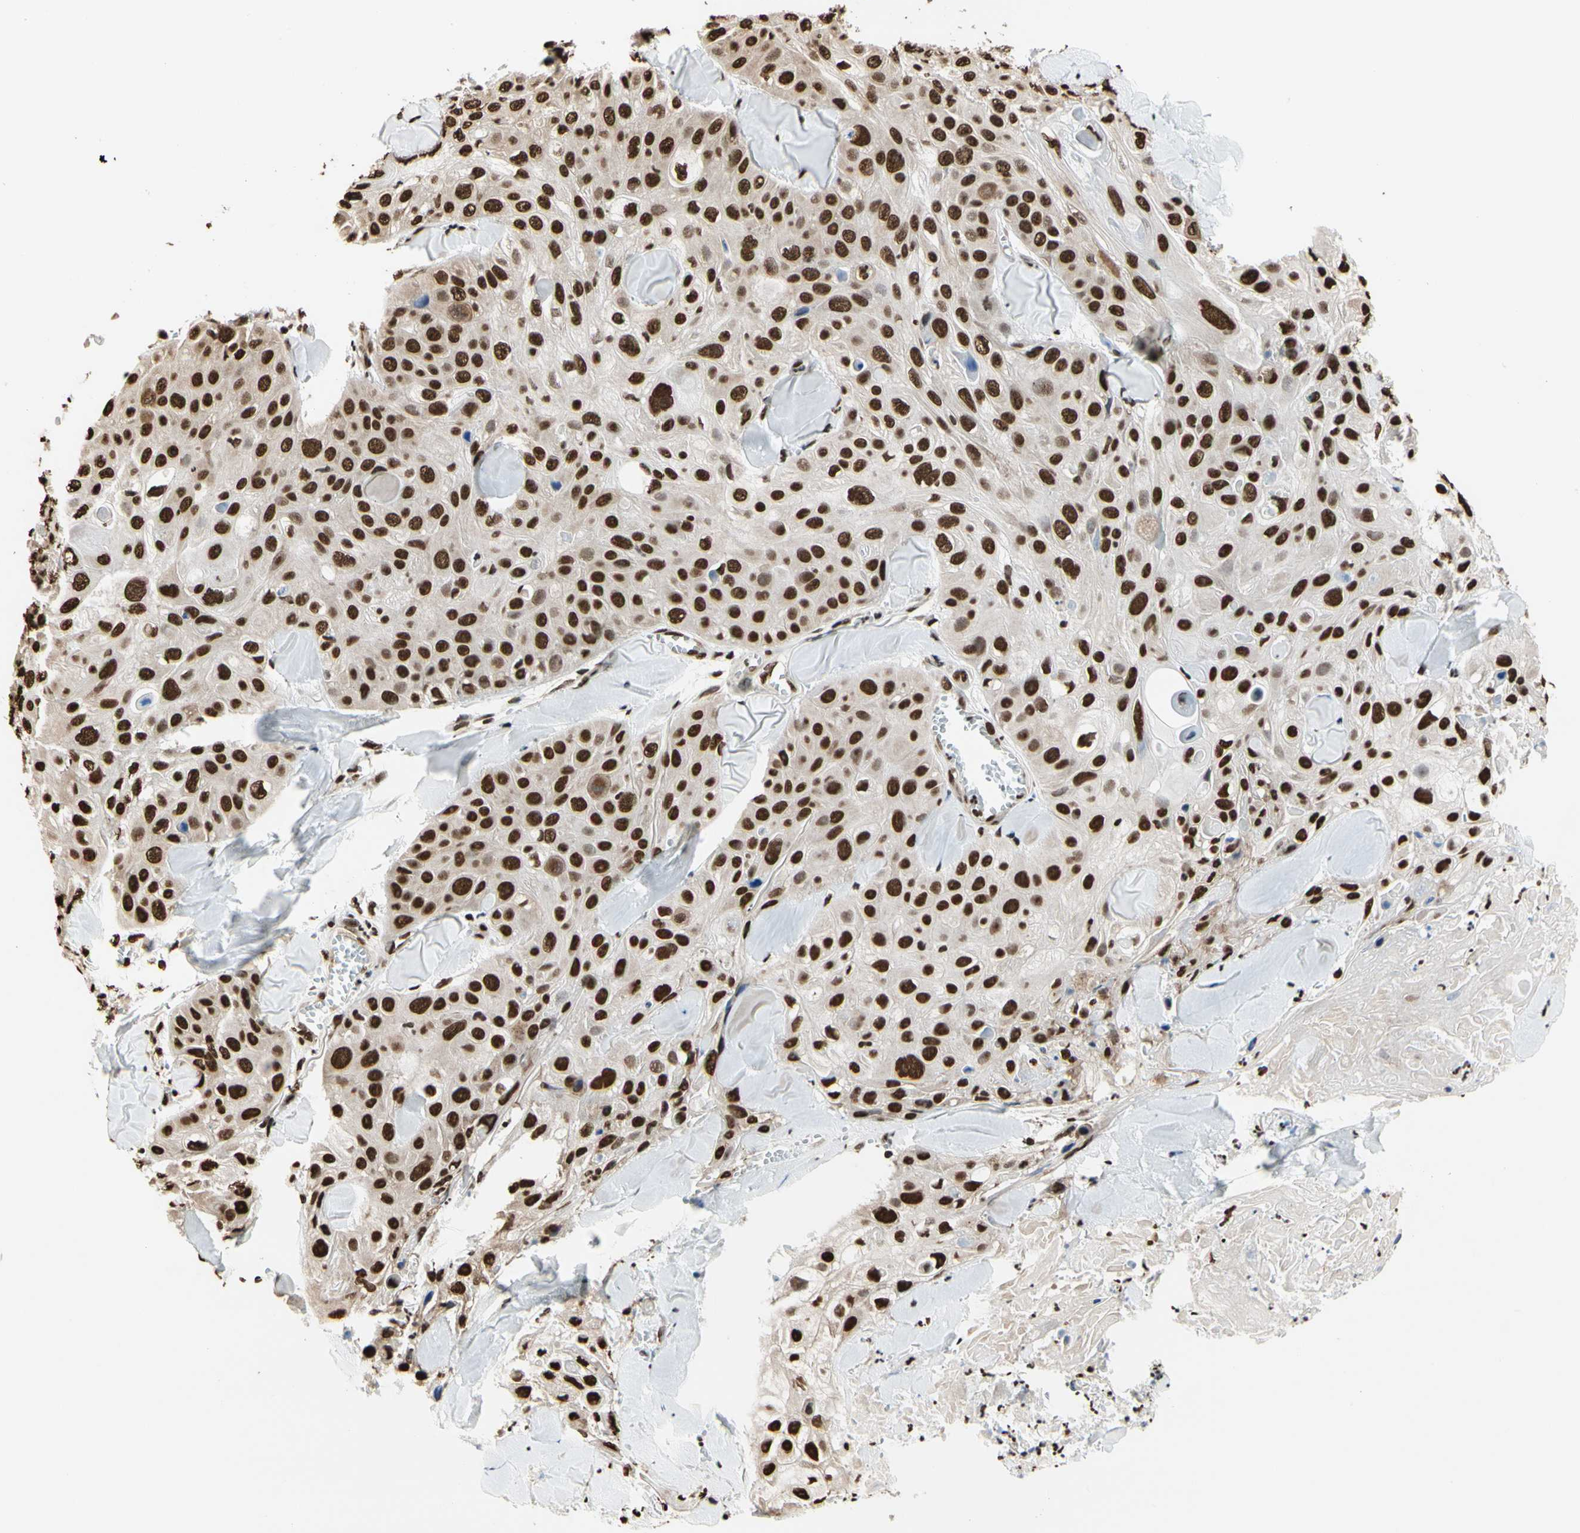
{"staining": {"intensity": "strong", "quantity": ">75%", "location": "nuclear"}, "tissue": "skin cancer", "cell_type": "Tumor cells", "image_type": "cancer", "snomed": [{"axis": "morphology", "description": "Squamous cell carcinoma, NOS"}, {"axis": "topography", "description": "Skin"}], "caption": "Strong nuclear protein positivity is seen in approximately >75% of tumor cells in skin squamous cell carcinoma.", "gene": "HNRNPK", "patient": {"sex": "male", "age": 86}}